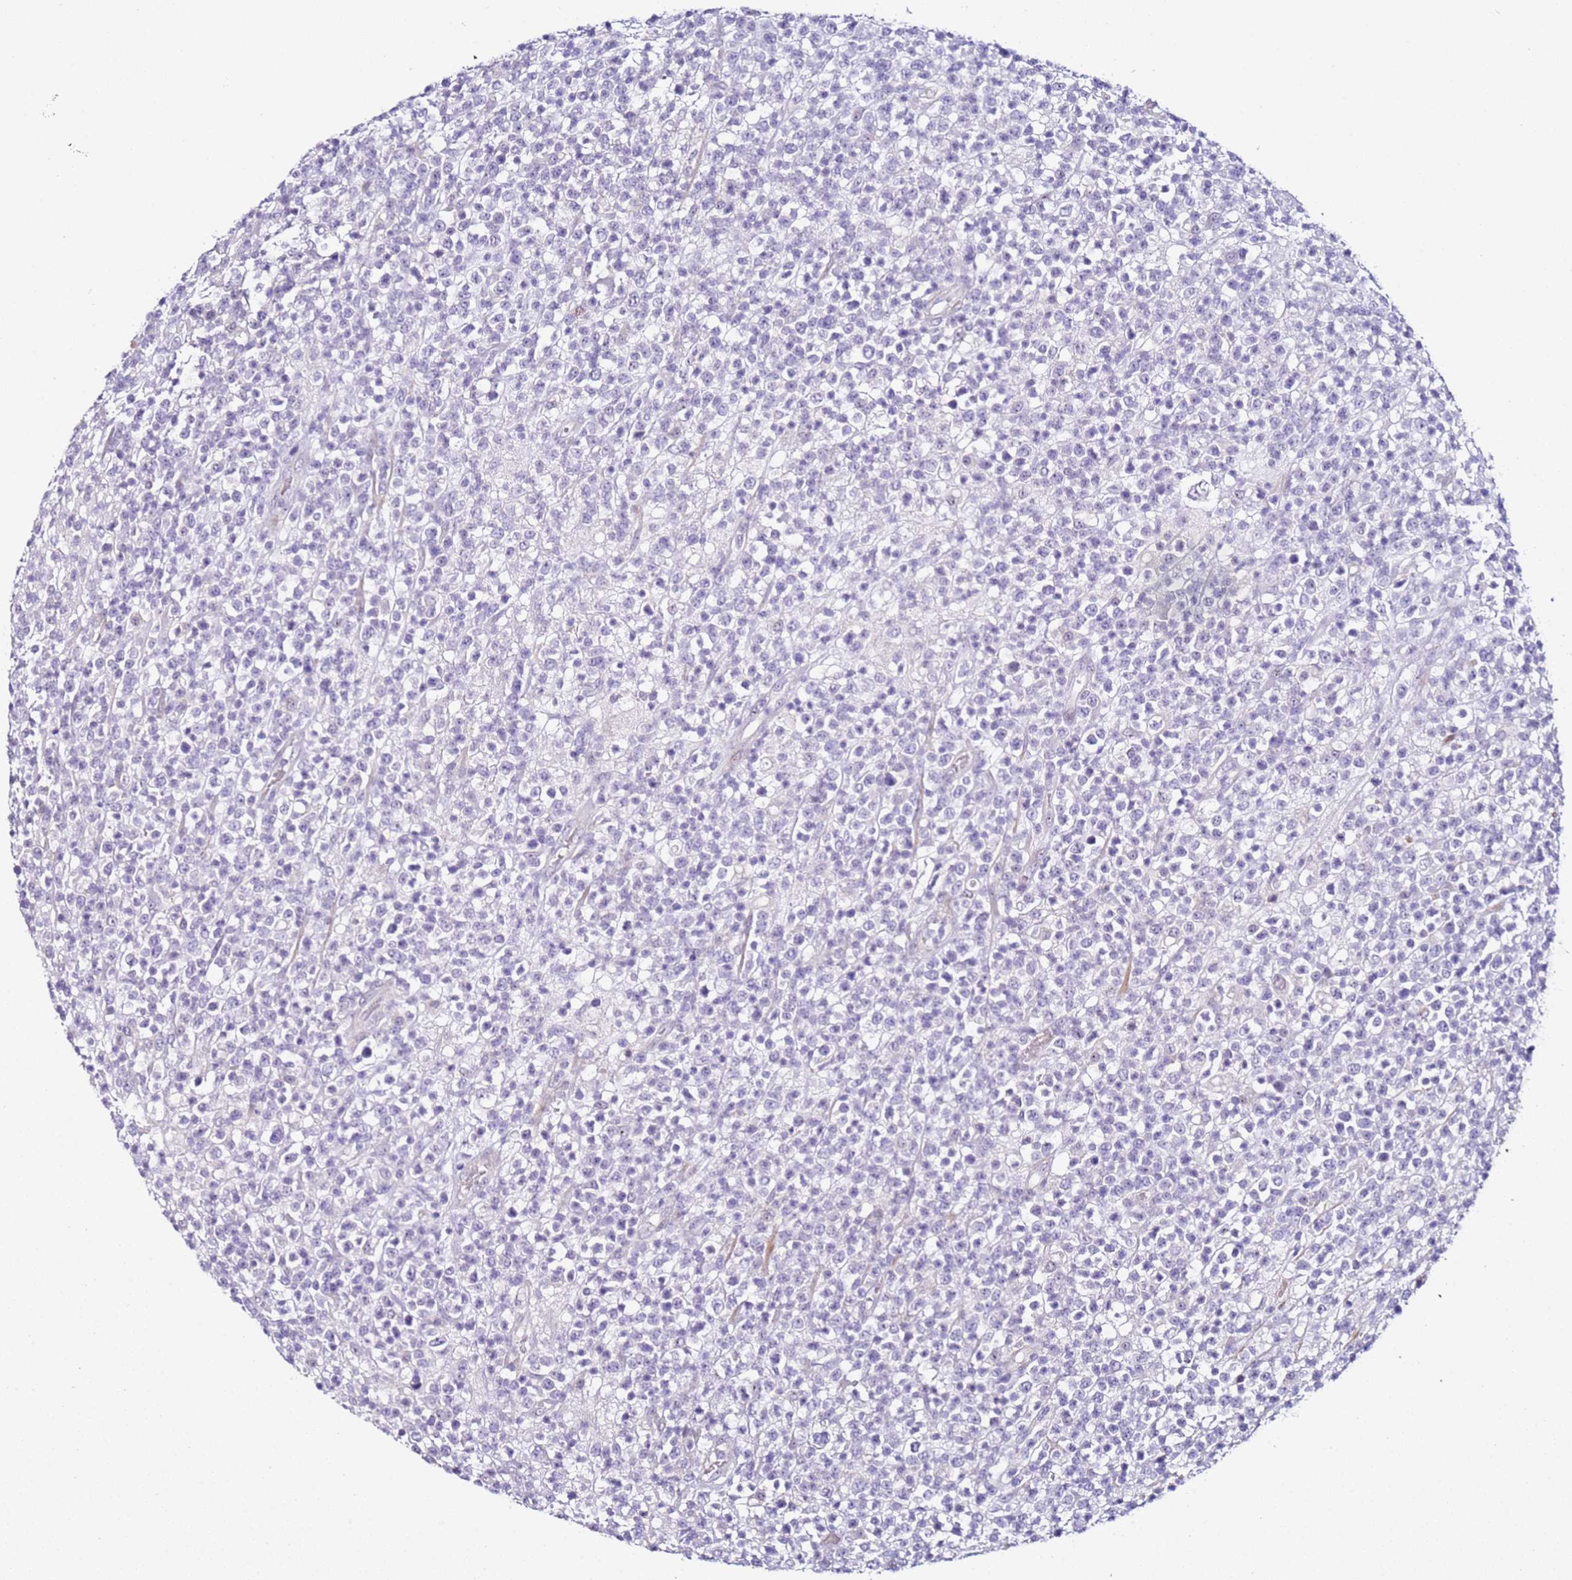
{"staining": {"intensity": "negative", "quantity": "none", "location": "none"}, "tissue": "lymphoma", "cell_type": "Tumor cells", "image_type": "cancer", "snomed": [{"axis": "morphology", "description": "Malignant lymphoma, non-Hodgkin's type, High grade"}, {"axis": "topography", "description": "Colon"}], "caption": "Micrograph shows no protein positivity in tumor cells of lymphoma tissue. The staining was performed using DAB (3,3'-diaminobenzidine) to visualize the protein expression in brown, while the nuclei were stained in blue with hematoxylin (Magnification: 20x).", "gene": "HGD", "patient": {"sex": "female", "age": 53}}